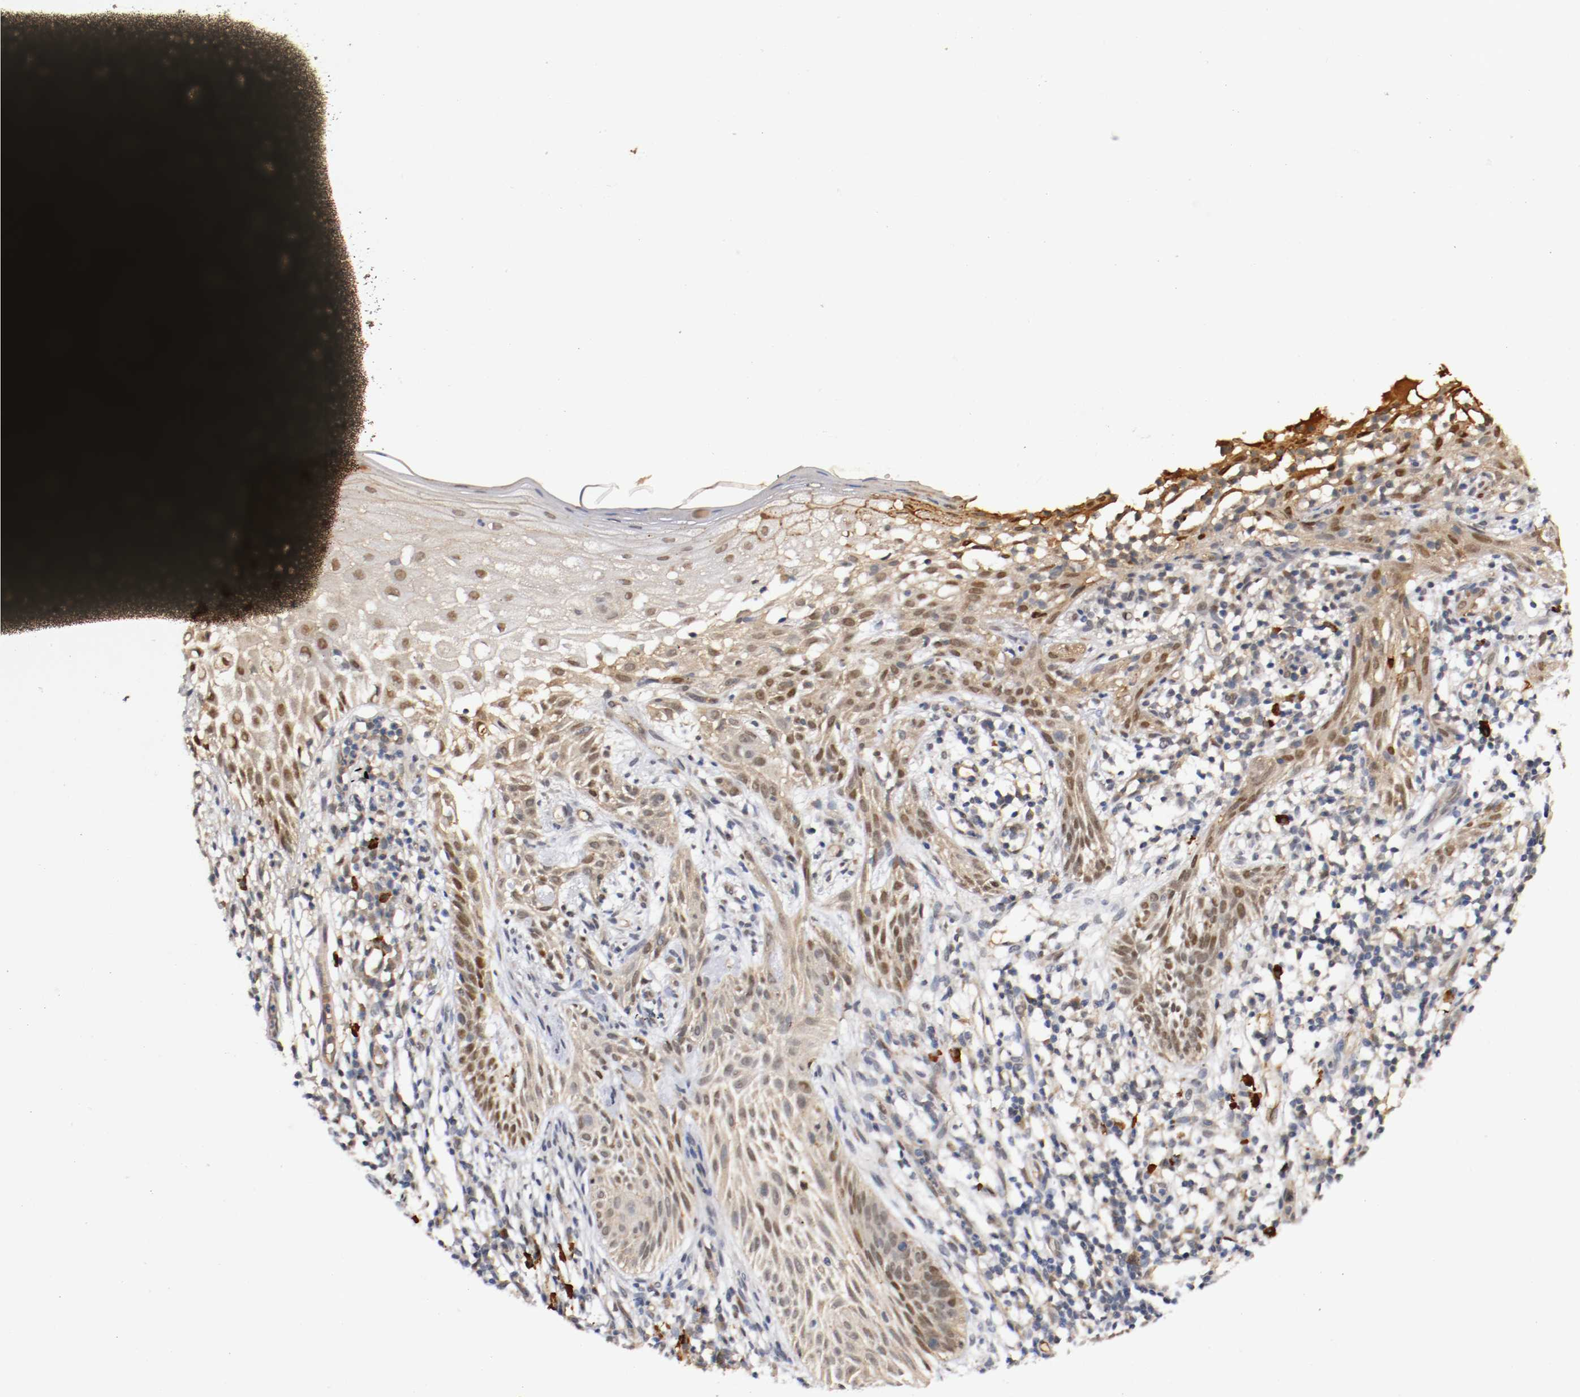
{"staining": {"intensity": "moderate", "quantity": ">75%", "location": "nuclear"}, "tissue": "skin cancer", "cell_type": "Tumor cells", "image_type": "cancer", "snomed": [{"axis": "morphology", "description": "Normal tissue, NOS"}, {"axis": "morphology", "description": "Basal cell carcinoma"}, {"axis": "topography", "description": "Skin"}], "caption": "Immunohistochemistry (IHC) image of neoplastic tissue: skin cancer stained using IHC shows medium levels of moderate protein expression localized specifically in the nuclear of tumor cells, appearing as a nuclear brown color.", "gene": "DNMT3B", "patient": {"sex": "female", "age": 69}}